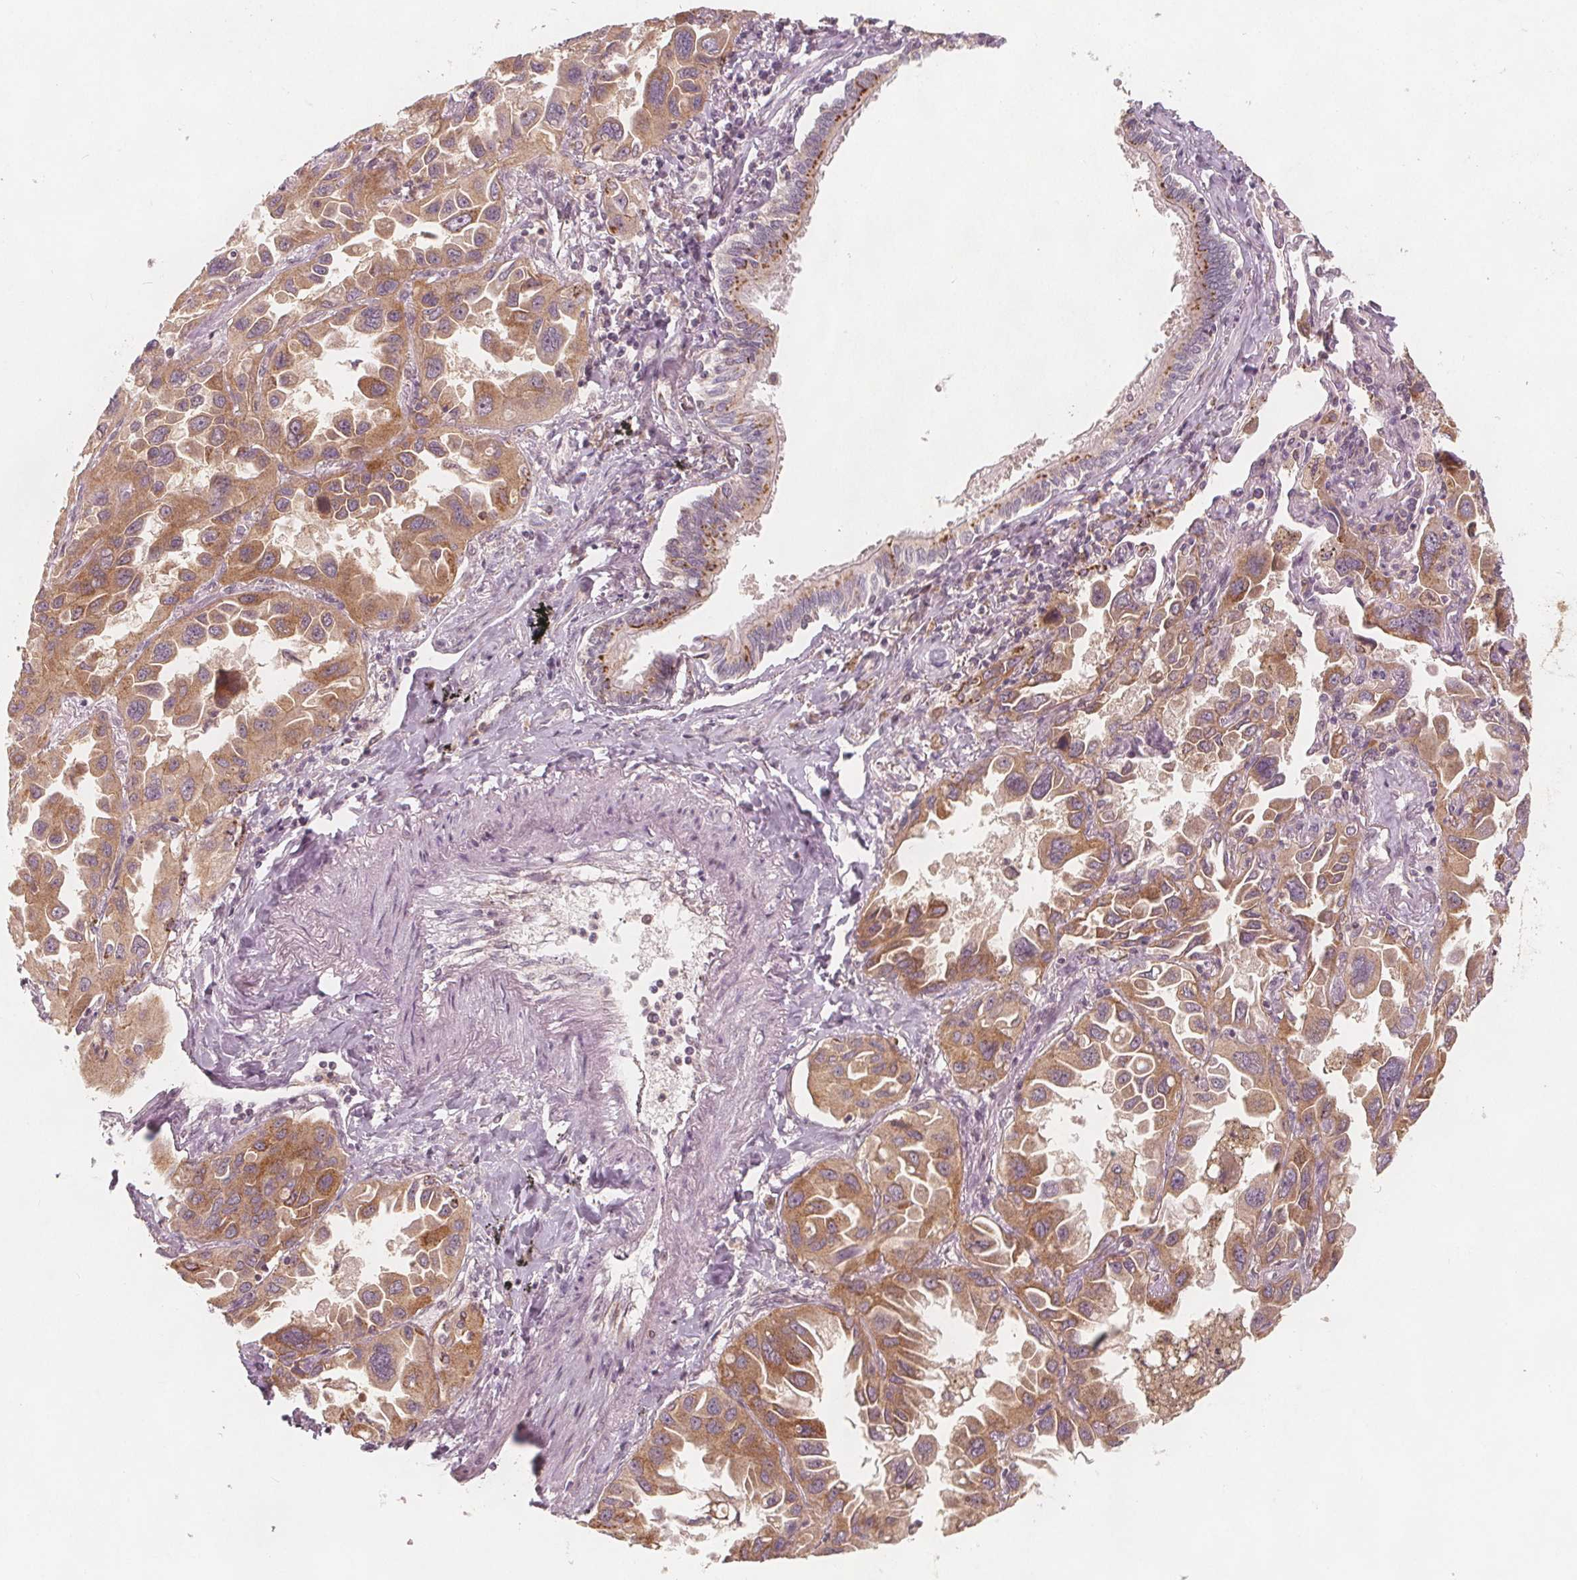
{"staining": {"intensity": "moderate", "quantity": ">75%", "location": "cytoplasmic/membranous"}, "tissue": "lung cancer", "cell_type": "Tumor cells", "image_type": "cancer", "snomed": [{"axis": "morphology", "description": "Adenocarcinoma, NOS"}, {"axis": "topography", "description": "Lung"}], "caption": "A high-resolution histopathology image shows immunohistochemistry (IHC) staining of lung cancer, which shows moderate cytoplasmic/membranous staining in approximately >75% of tumor cells. (Stains: DAB in brown, nuclei in blue, Microscopy: brightfield microscopy at high magnification).", "gene": "NCSTN", "patient": {"sex": "male", "age": 64}}